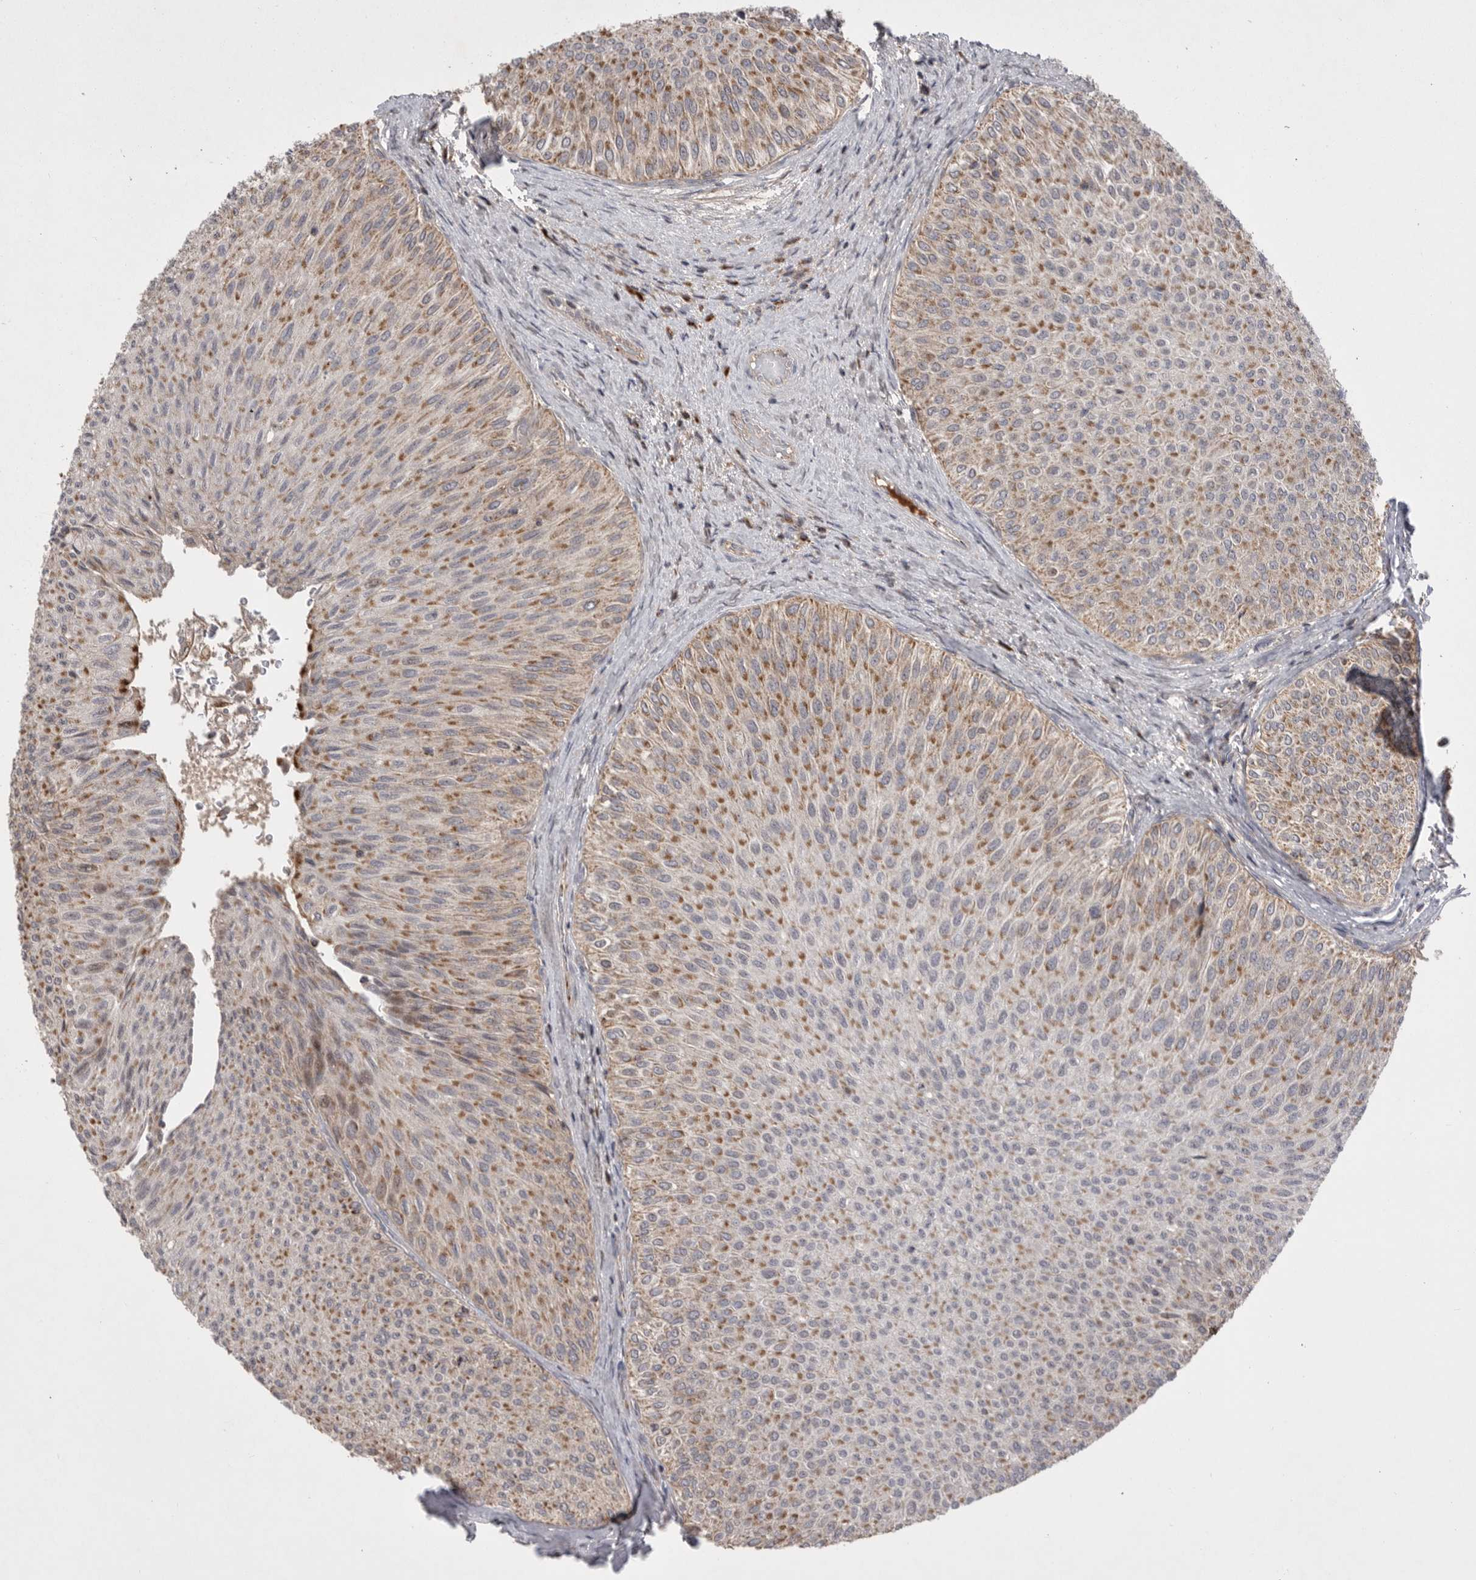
{"staining": {"intensity": "moderate", "quantity": ">75%", "location": "cytoplasmic/membranous"}, "tissue": "urothelial cancer", "cell_type": "Tumor cells", "image_type": "cancer", "snomed": [{"axis": "morphology", "description": "Urothelial carcinoma, Low grade"}, {"axis": "topography", "description": "Urinary bladder"}], "caption": "There is medium levels of moderate cytoplasmic/membranous staining in tumor cells of low-grade urothelial carcinoma, as demonstrated by immunohistochemical staining (brown color).", "gene": "KYAT3", "patient": {"sex": "male", "age": 78}}